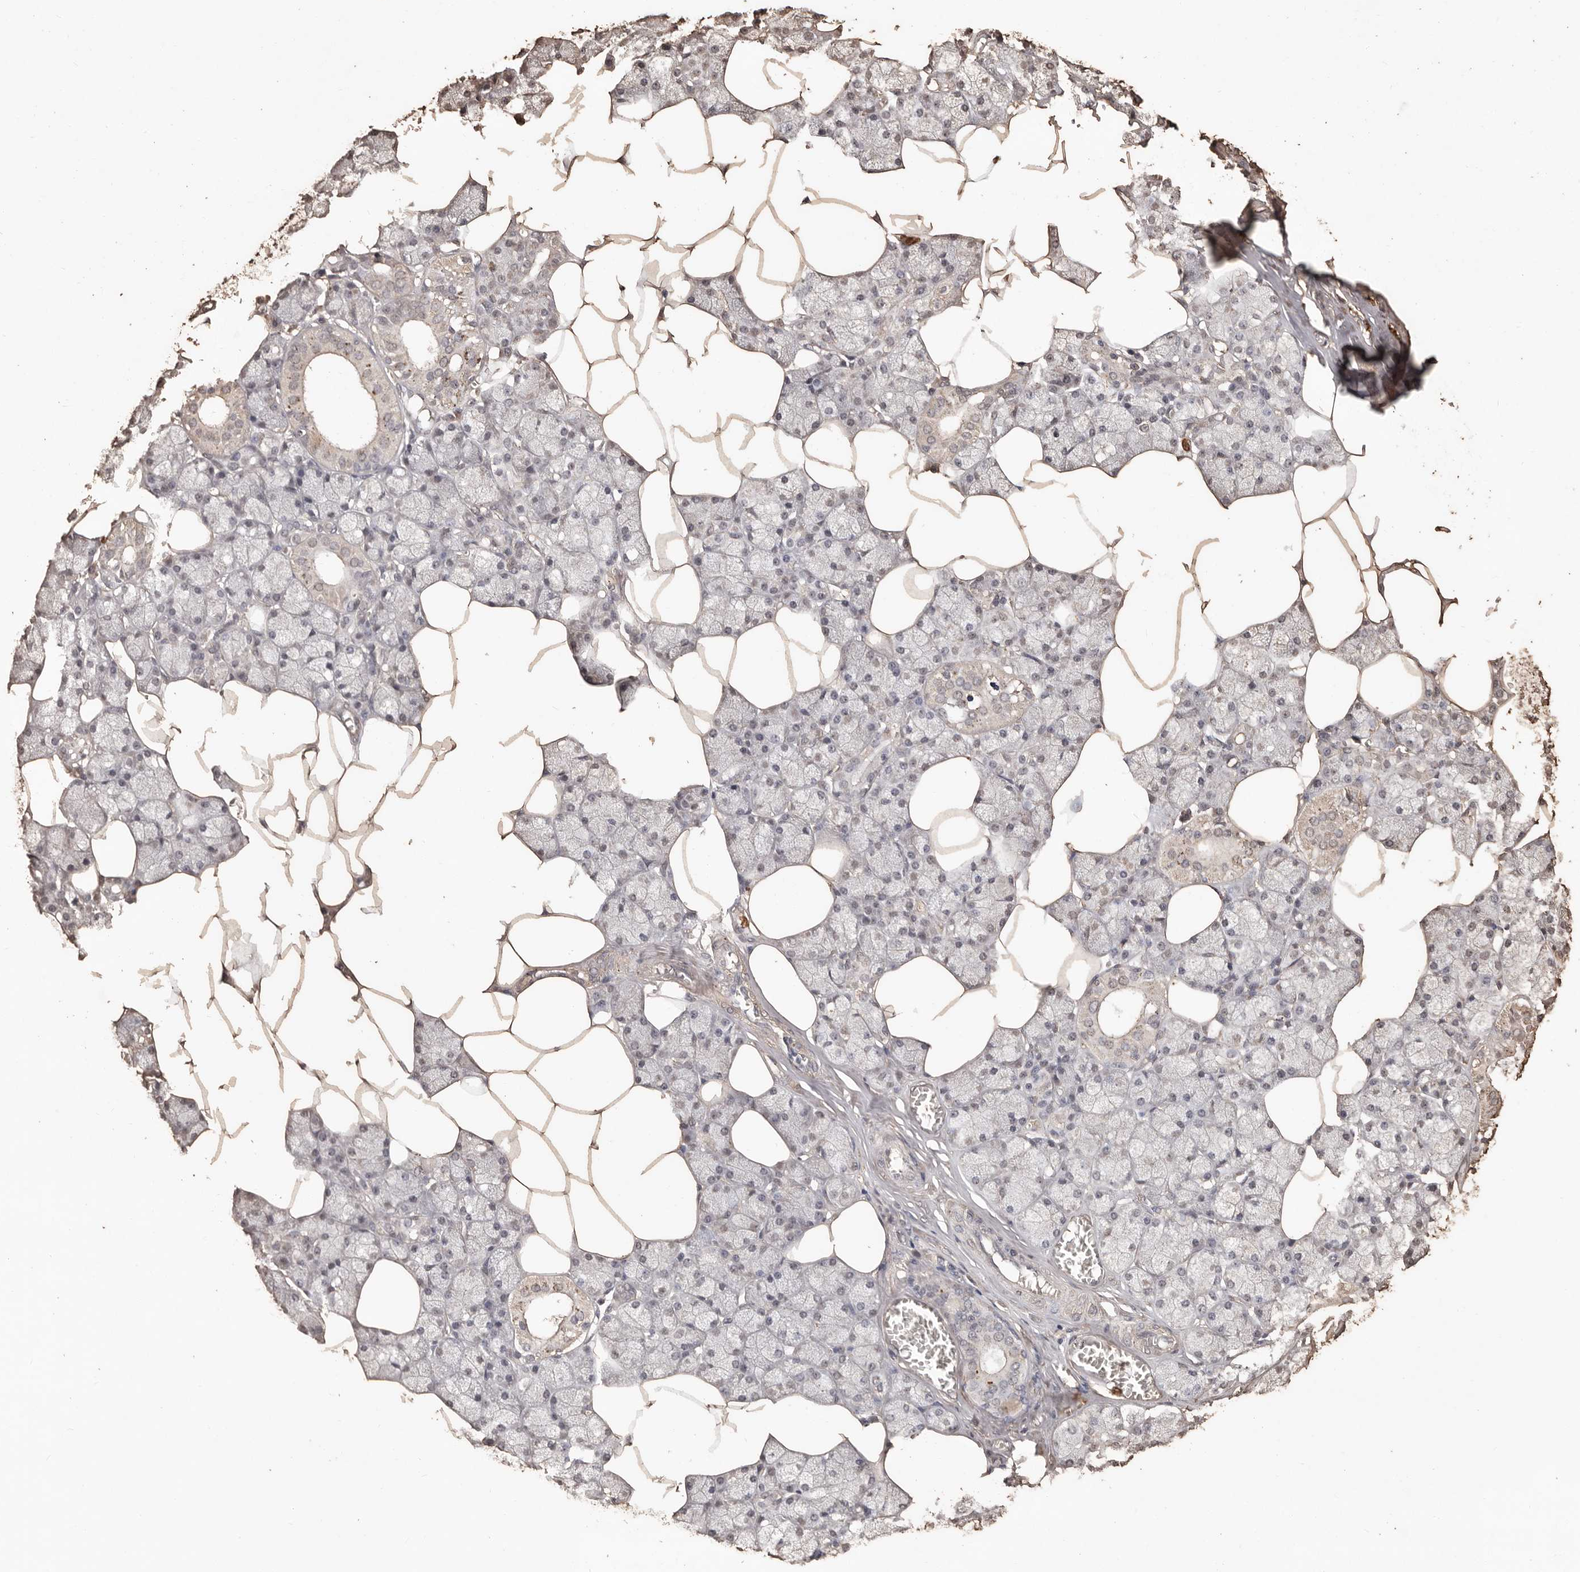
{"staining": {"intensity": "moderate", "quantity": "<25%", "location": "cytoplasmic/membranous"}, "tissue": "salivary gland", "cell_type": "Glandular cells", "image_type": "normal", "snomed": [{"axis": "morphology", "description": "Normal tissue, NOS"}, {"axis": "topography", "description": "Salivary gland"}], "caption": "Immunohistochemistry (IHC) (DAB (3,3'-diaminobenzidine)) staining of benign salivary gland shows moderate cytoplasmic/membranous protein positivity in about <25% of glandular cells.", "gene": "PKDCC", "patient": {"sex": "male", "age": 62}}